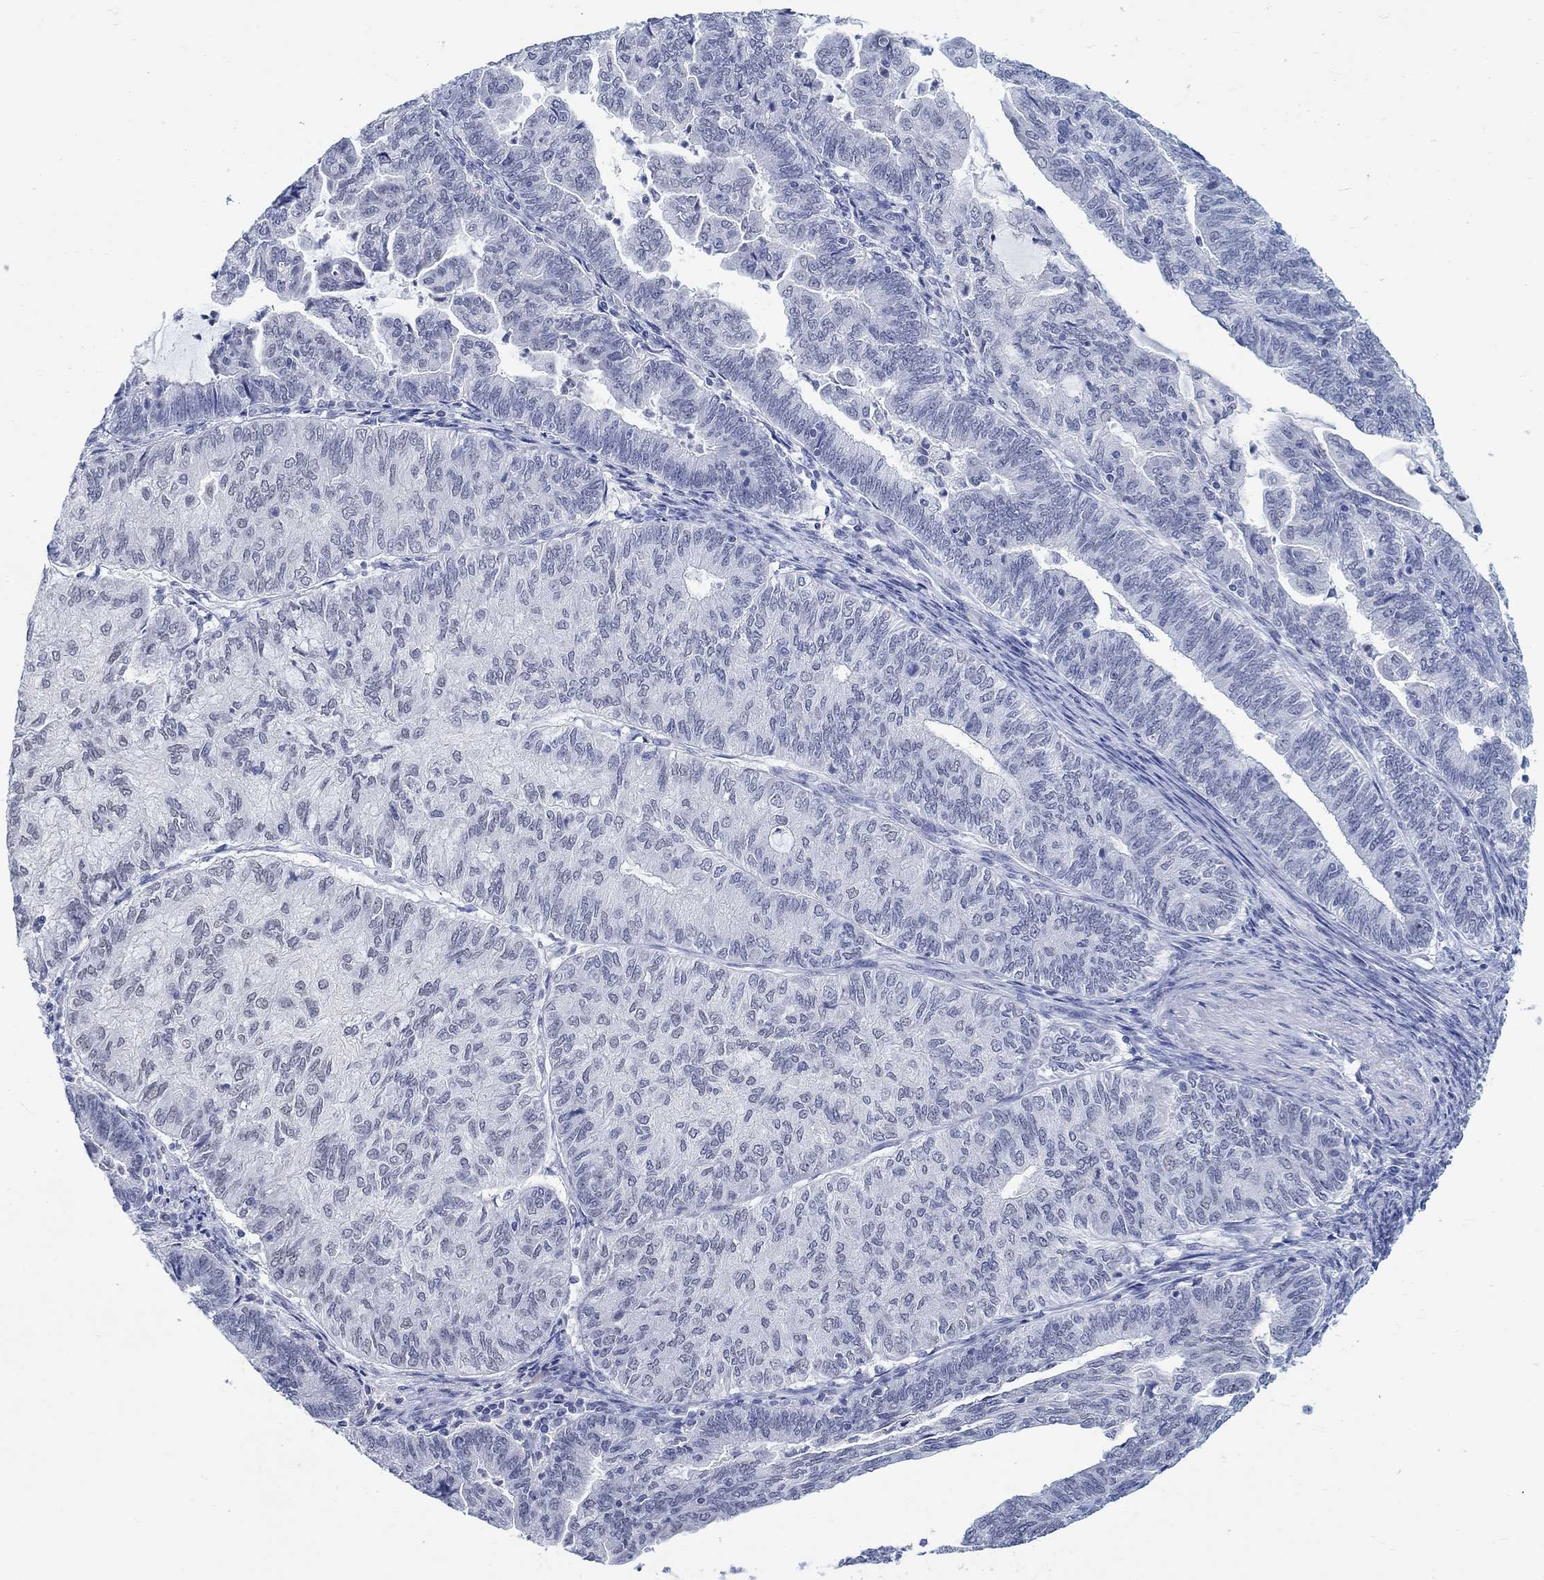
{"staining": {"intensity": "negative", "quantity": "none", "location": "none"}, "tissue": "endometrial cancer", "cell_type": "Tumor cells", "image_type": "cancer", "snomed": [{"axis": "morphology", "description": "Adenocarcinoma, NOS"}, {"axis": "topography", "description": "Endometrium"}], "caption": "This is an immunohistochemistry (IHC) histopathology image of human endometrial adenocarcinoma. There is no staining in tumor cells.", "gene": "ANKS1B", "patient": {"sex": "female", "age": 82}}